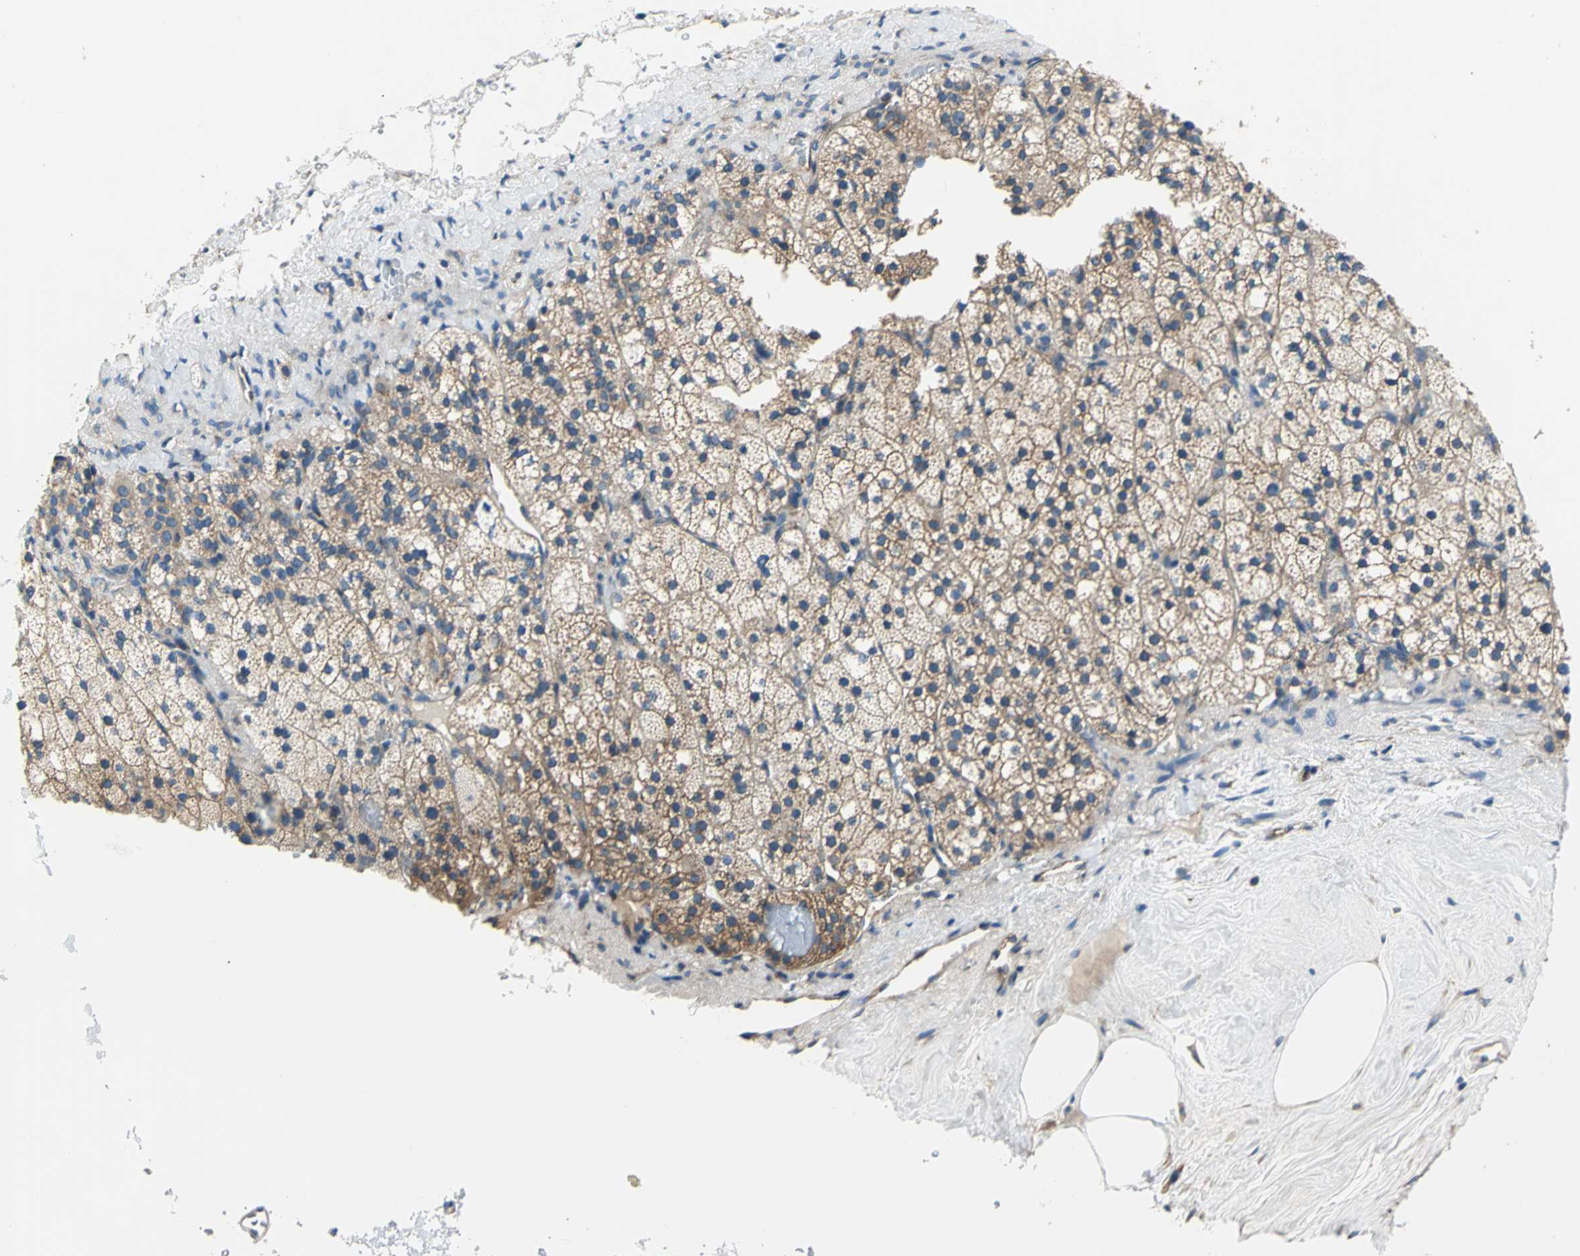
{"staining": {"intensity": "moderate", "quantity": ">75%", "location": "cytoplasmic/membranous"}, "tissue": "adrenal gland", "cell_type": "Glandular cells", "image_type": "normal", "snomed": [{"axis": "morphology", "description": "Normal tissue, NOS"}, {"axis": "topography", "description": "Adrenal gland"}], "caption": "Immunohistochemical staining of unremarkable adrenal gland displays moderate cytoplasmic/membranous protein positivity in approximately >75% of glandular cells. The staining was performed using DAB, with brown indicating positive protein expression. Nuclei are stained blue with hematoxylin.", "gene": "TRIM25", "patient": {"sex": "male", "age": 35}}